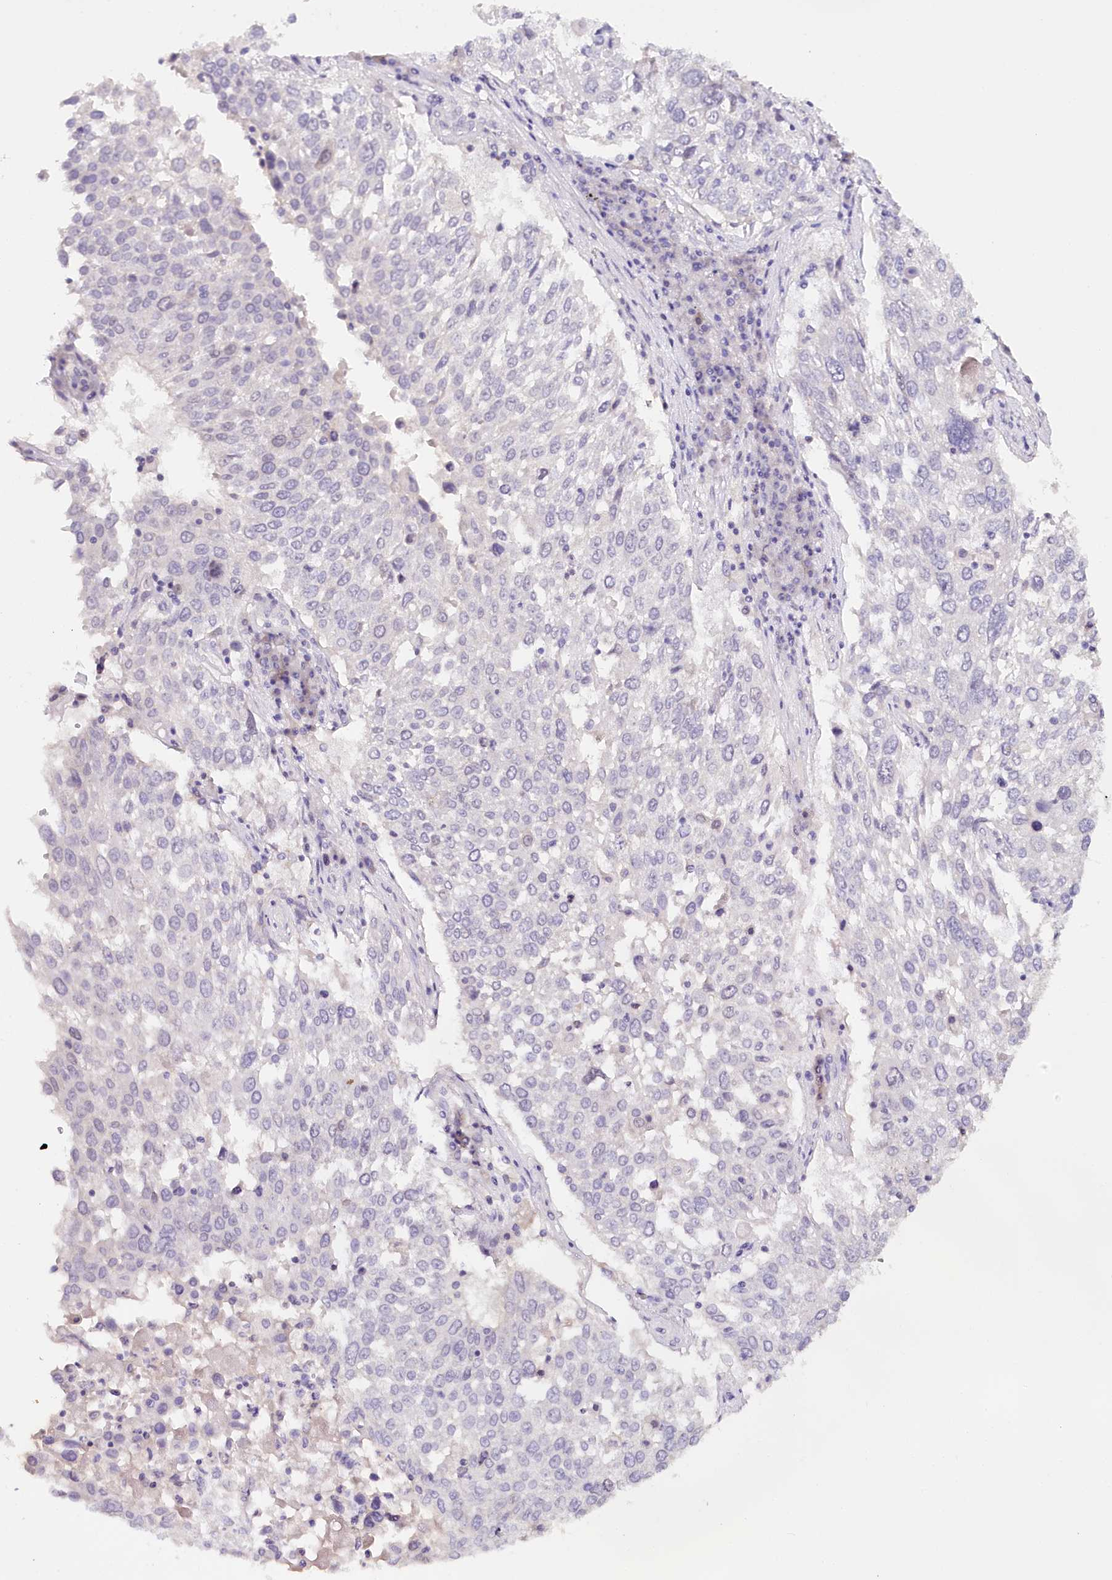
{"staining": {"intensity": "negative", "quantity": "none", "location": "none"}, "tissue": "lung cancer", "cell_type": "Tumor cells", "image_type": "cancer", "snomed": [{"axis": "morphology", "description": "Squamous cell carcinoma, NOS"}, {"axis": "topography", "description": "Lung"}], "caption": "Photomicrograph shows no protein staining in tumor cells of squamous cell carcinoma (lung) tissue.", "gene": "TP53", "patient": {"sex": "male", "age": 65}}